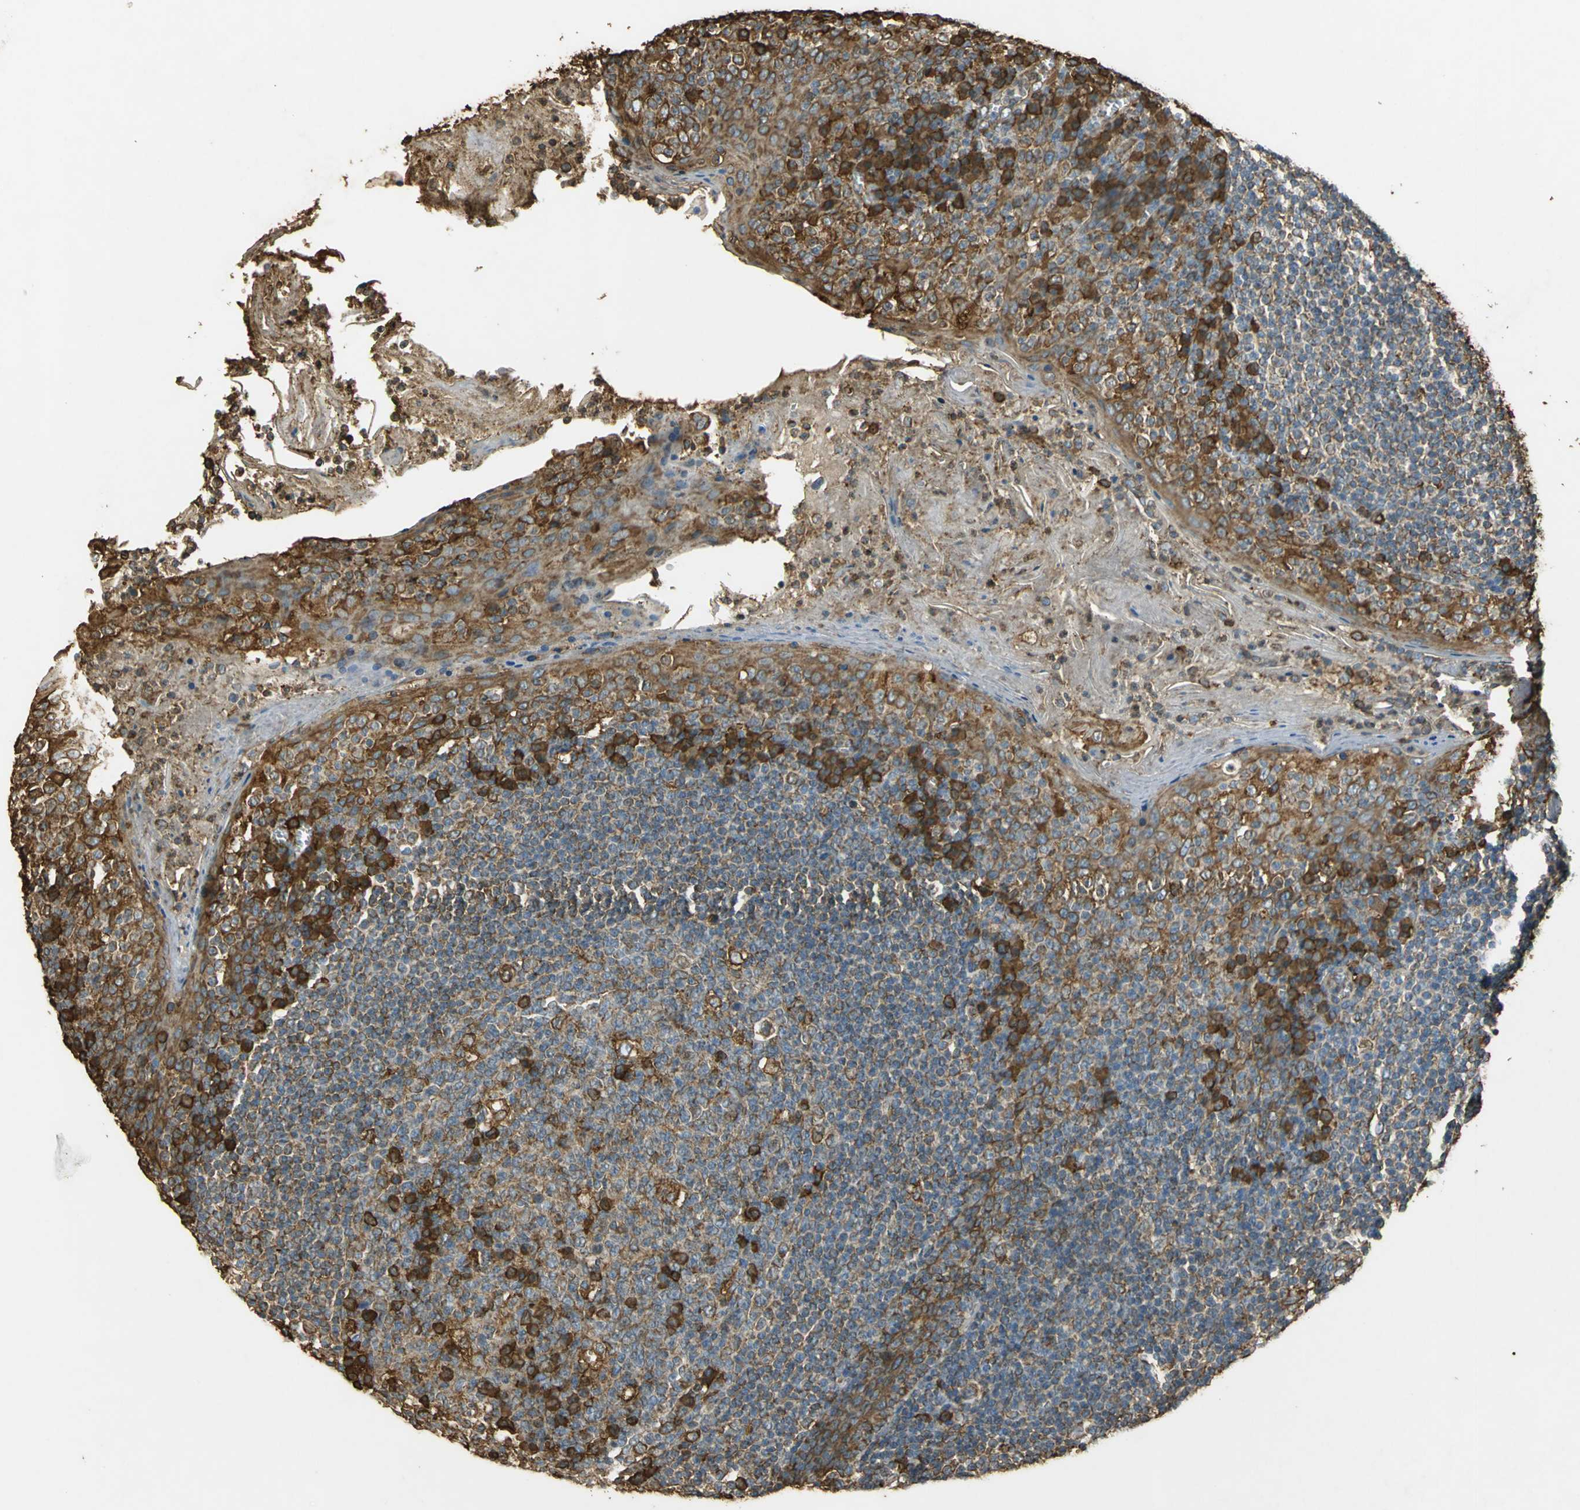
{"staining": {"intensity": "strong", "quantity": "25%-75%", "location": "cytoplasmic/membranous"}, "tissue": "tonsil", "cell_type": "Germinal center cells", "image_type": "normal", "snomed": [{"axis": "morphology", "description": "Normal tissue, NOS"}, {"axis": "topography", "description": "Tonsil"}], "caption": "Immunohistochemical staining of benign tonsil displays 25%-75% levels of strong cytoplasmic/membranous protein positivity in approximately 25%-75% of germinal center cells.", "gene": "HSP90B1", "patient": {"sex": "male", "age": 31}}